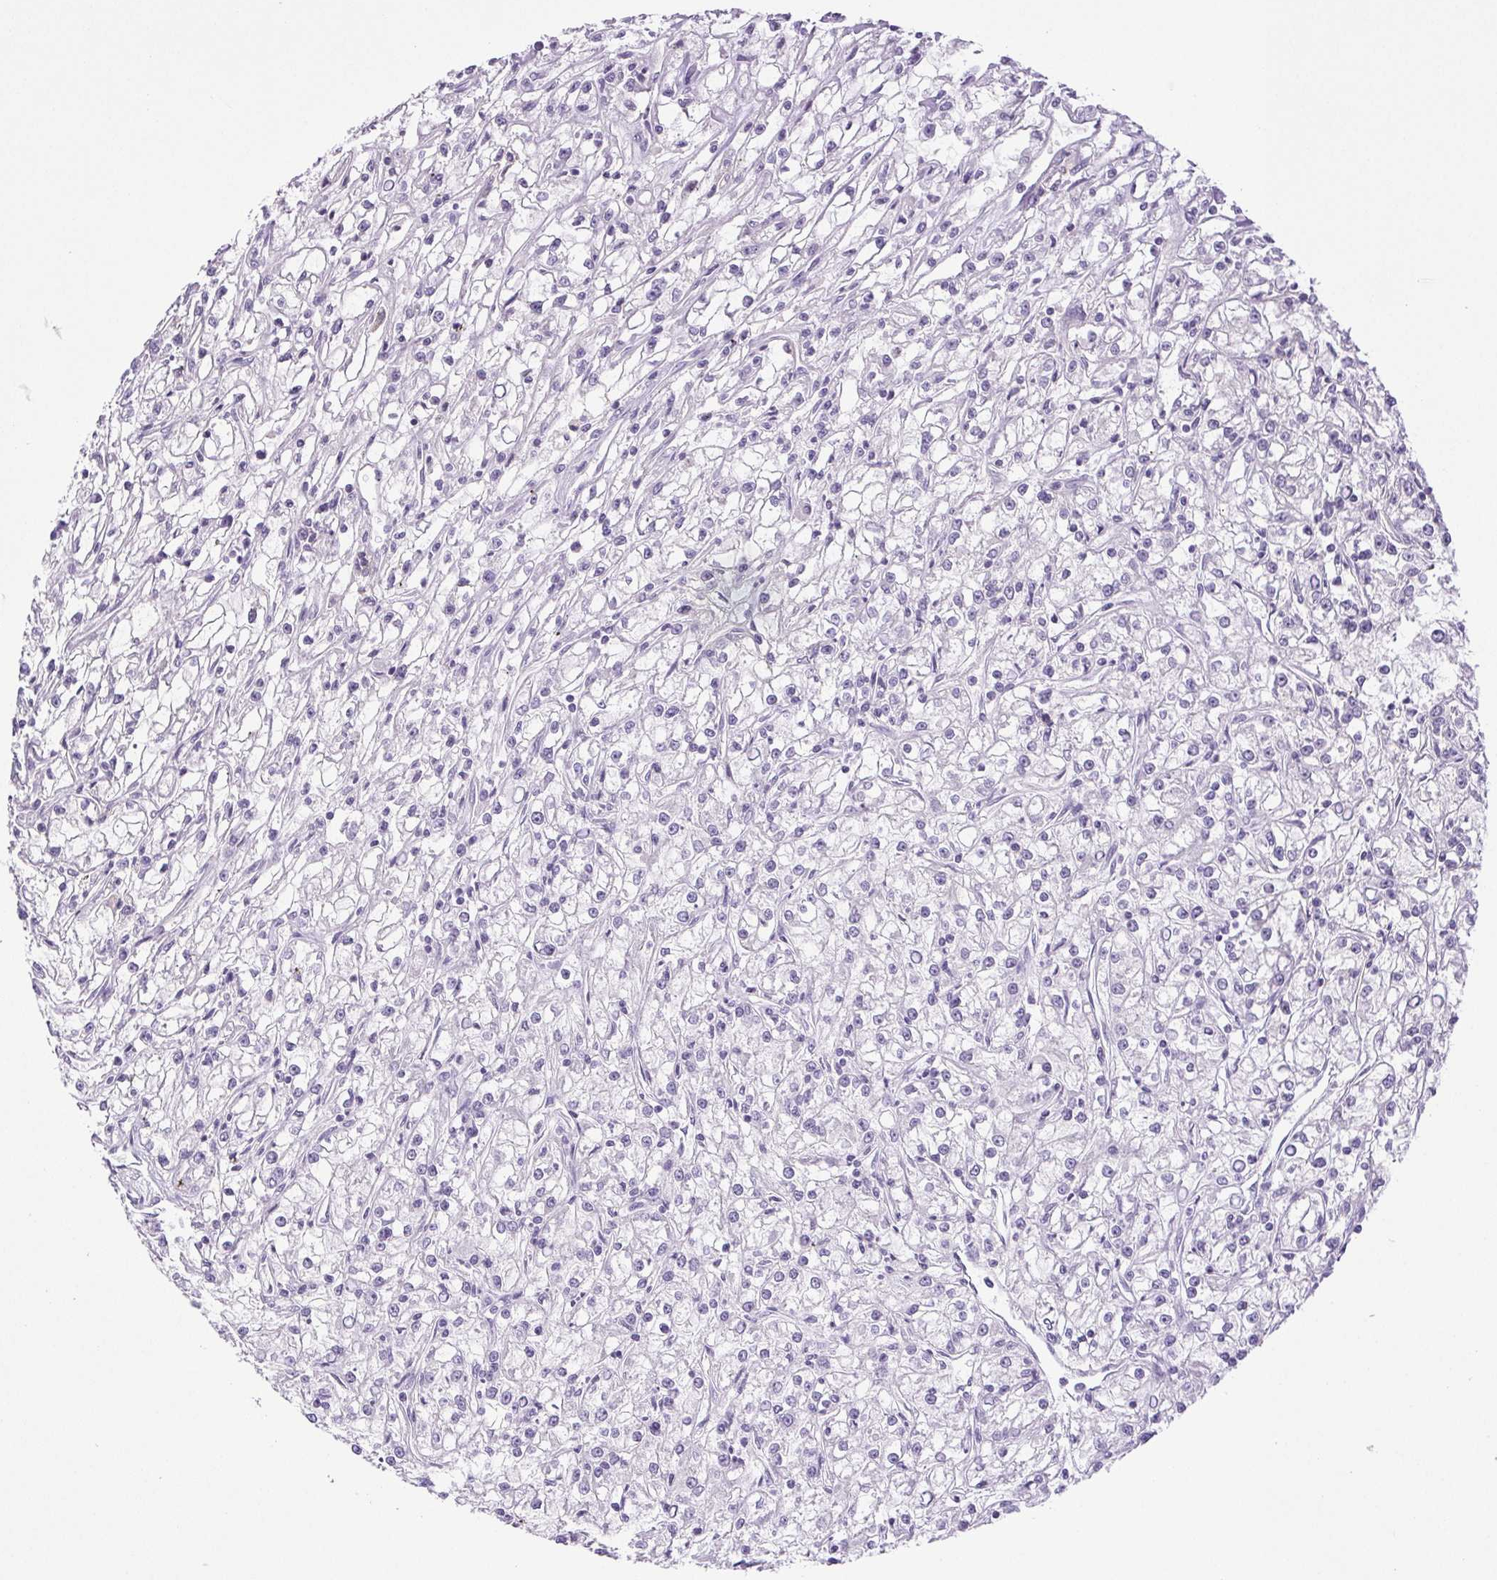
{"staining": {"intensity": "negative", "quantity": "none", "location": "none"}, "tissue": "renal cancer", "cell_type": "Tumor cells", "image_type": "cancer", "snomed": [{"axis": "morphology", "description": "Adenocarcinoma, NOS"}, {"axis": "topography", "description": "Kidney"}], "caption": "Renal adenocarcinoma was stained to show a protein in brown. There is no significant positivity in tumor cells.", "gene": "HLA-G", "patient": {"sex": "female", "age": 59}}